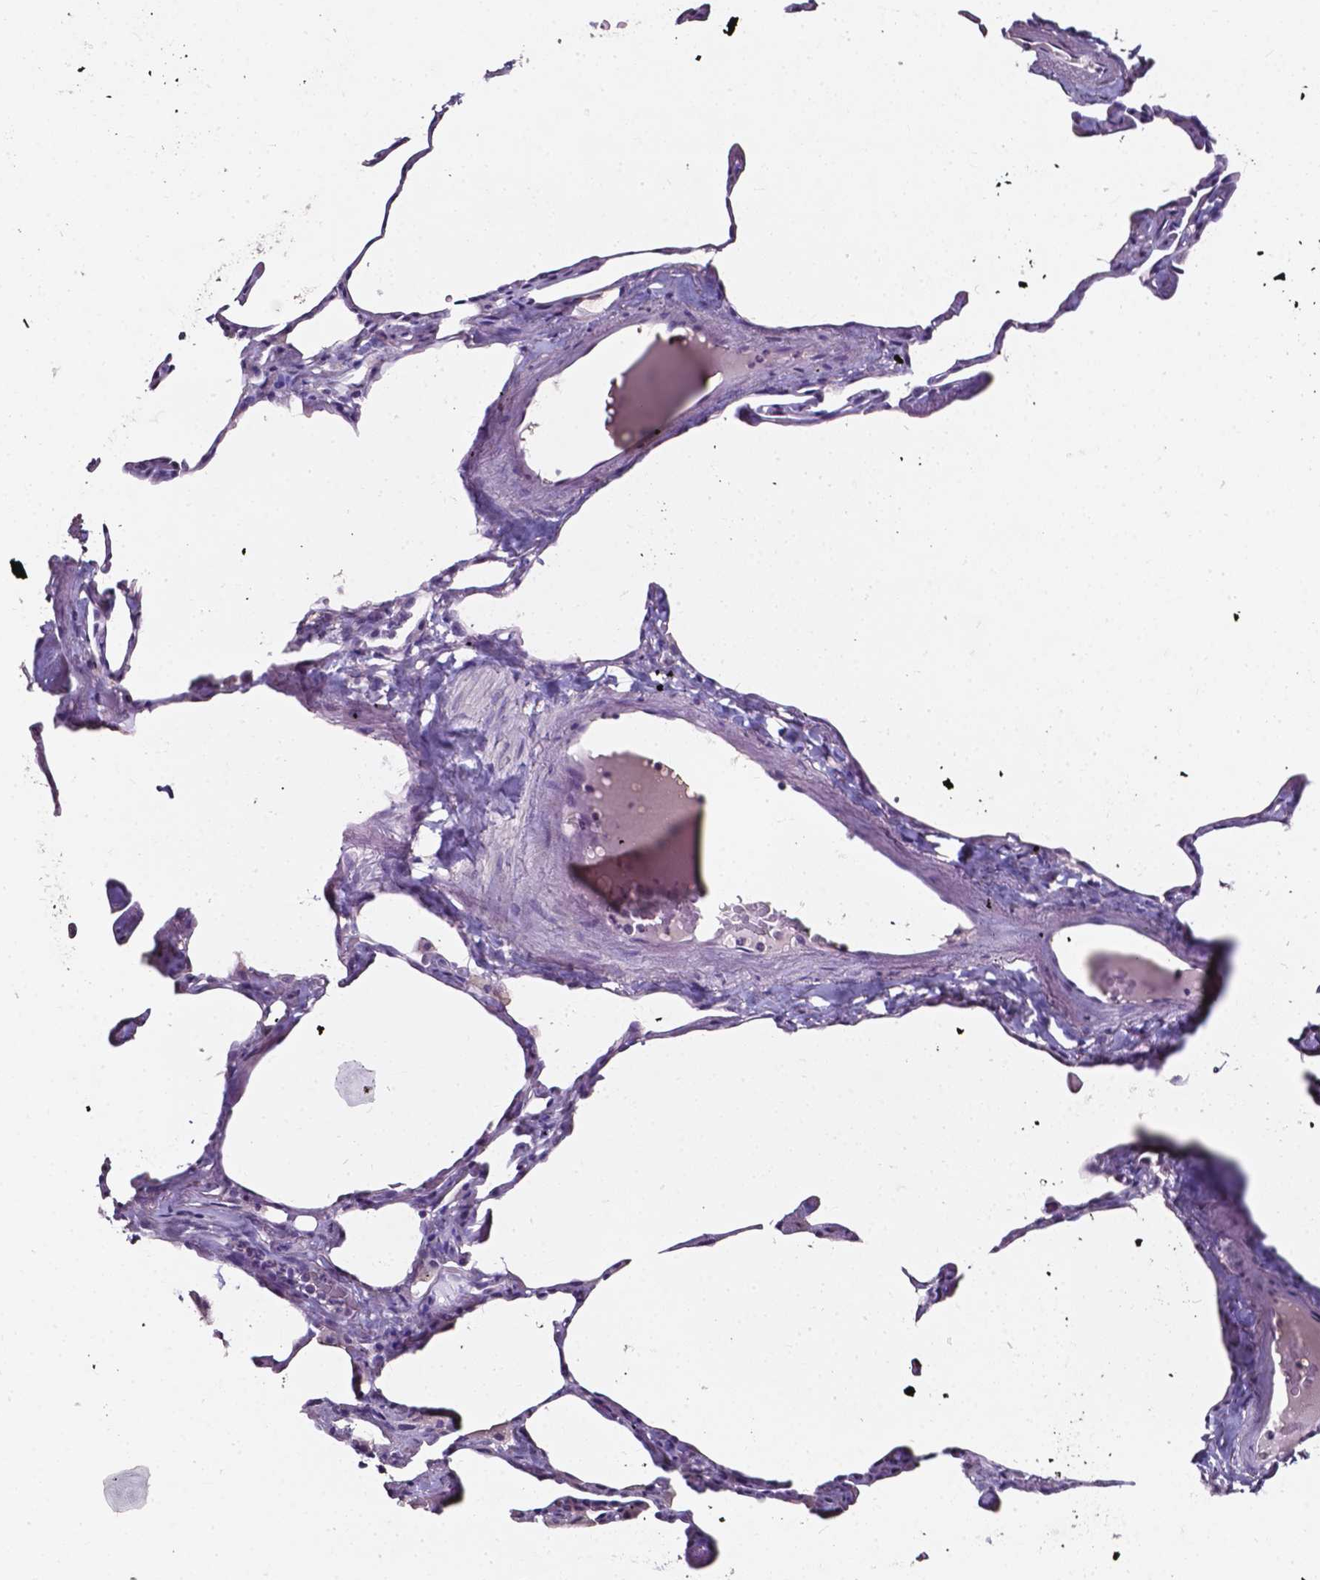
{"staining": {"intensity": "negative", "quantity": "none", "location": "none"}, "tissue": "lung", "cell_type": "Alveolar cells", "image_type": "normal", "snomed": [{"axis": "morphology", "description": "Normal tissue, NOS"}, {"axis": "topography", "description": "Lung"}], "caption": "Lung stained for a protein using immunohistochemistry reveals no positivity alveolar cells.", "gene": "AKR1B10", "patient": {"sex": "male", "age": 65}}